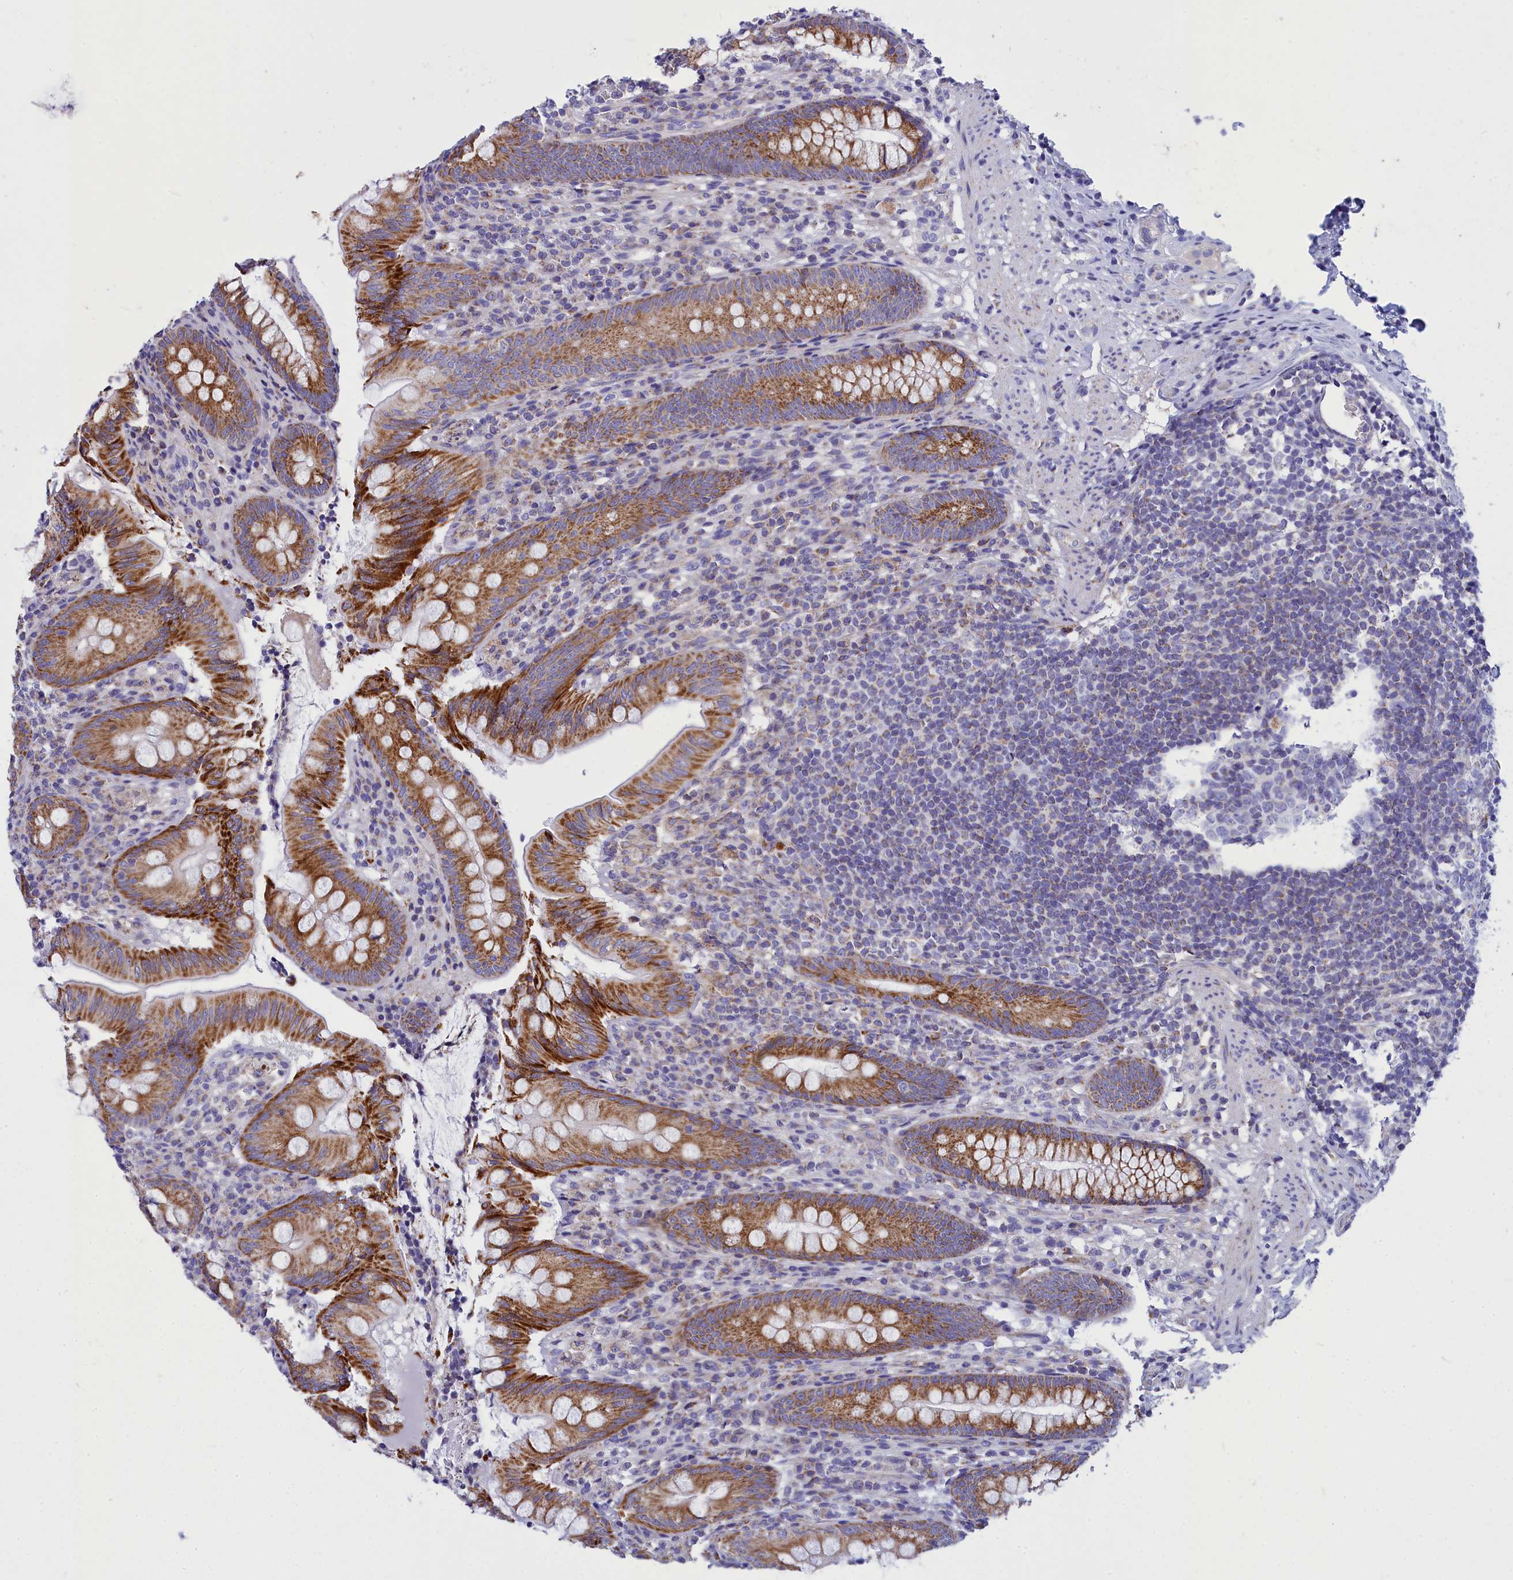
{"staining": {"intensity": "strong", "quantity": ">75%", "location": "cytoplasmic/membranous"}, "tissue": "appendix", "cell_type": "Glandular cells", "image_type": "normal", "snomed": [{"axis": "morphology", "description": "Normal tissue, NOS"}, {"axis": "topography", "description": "Appendix"}], "caption": "The image displays staining of normal appendix, revealing strong cytoplasmic/membranous protein positivity (brown color) within glandular cells. Ihc stains the protein of interest in brown and the nuclei are stained blue.", "gene": "CCRL2", "patient": {"sex": "male", "age": 55}}